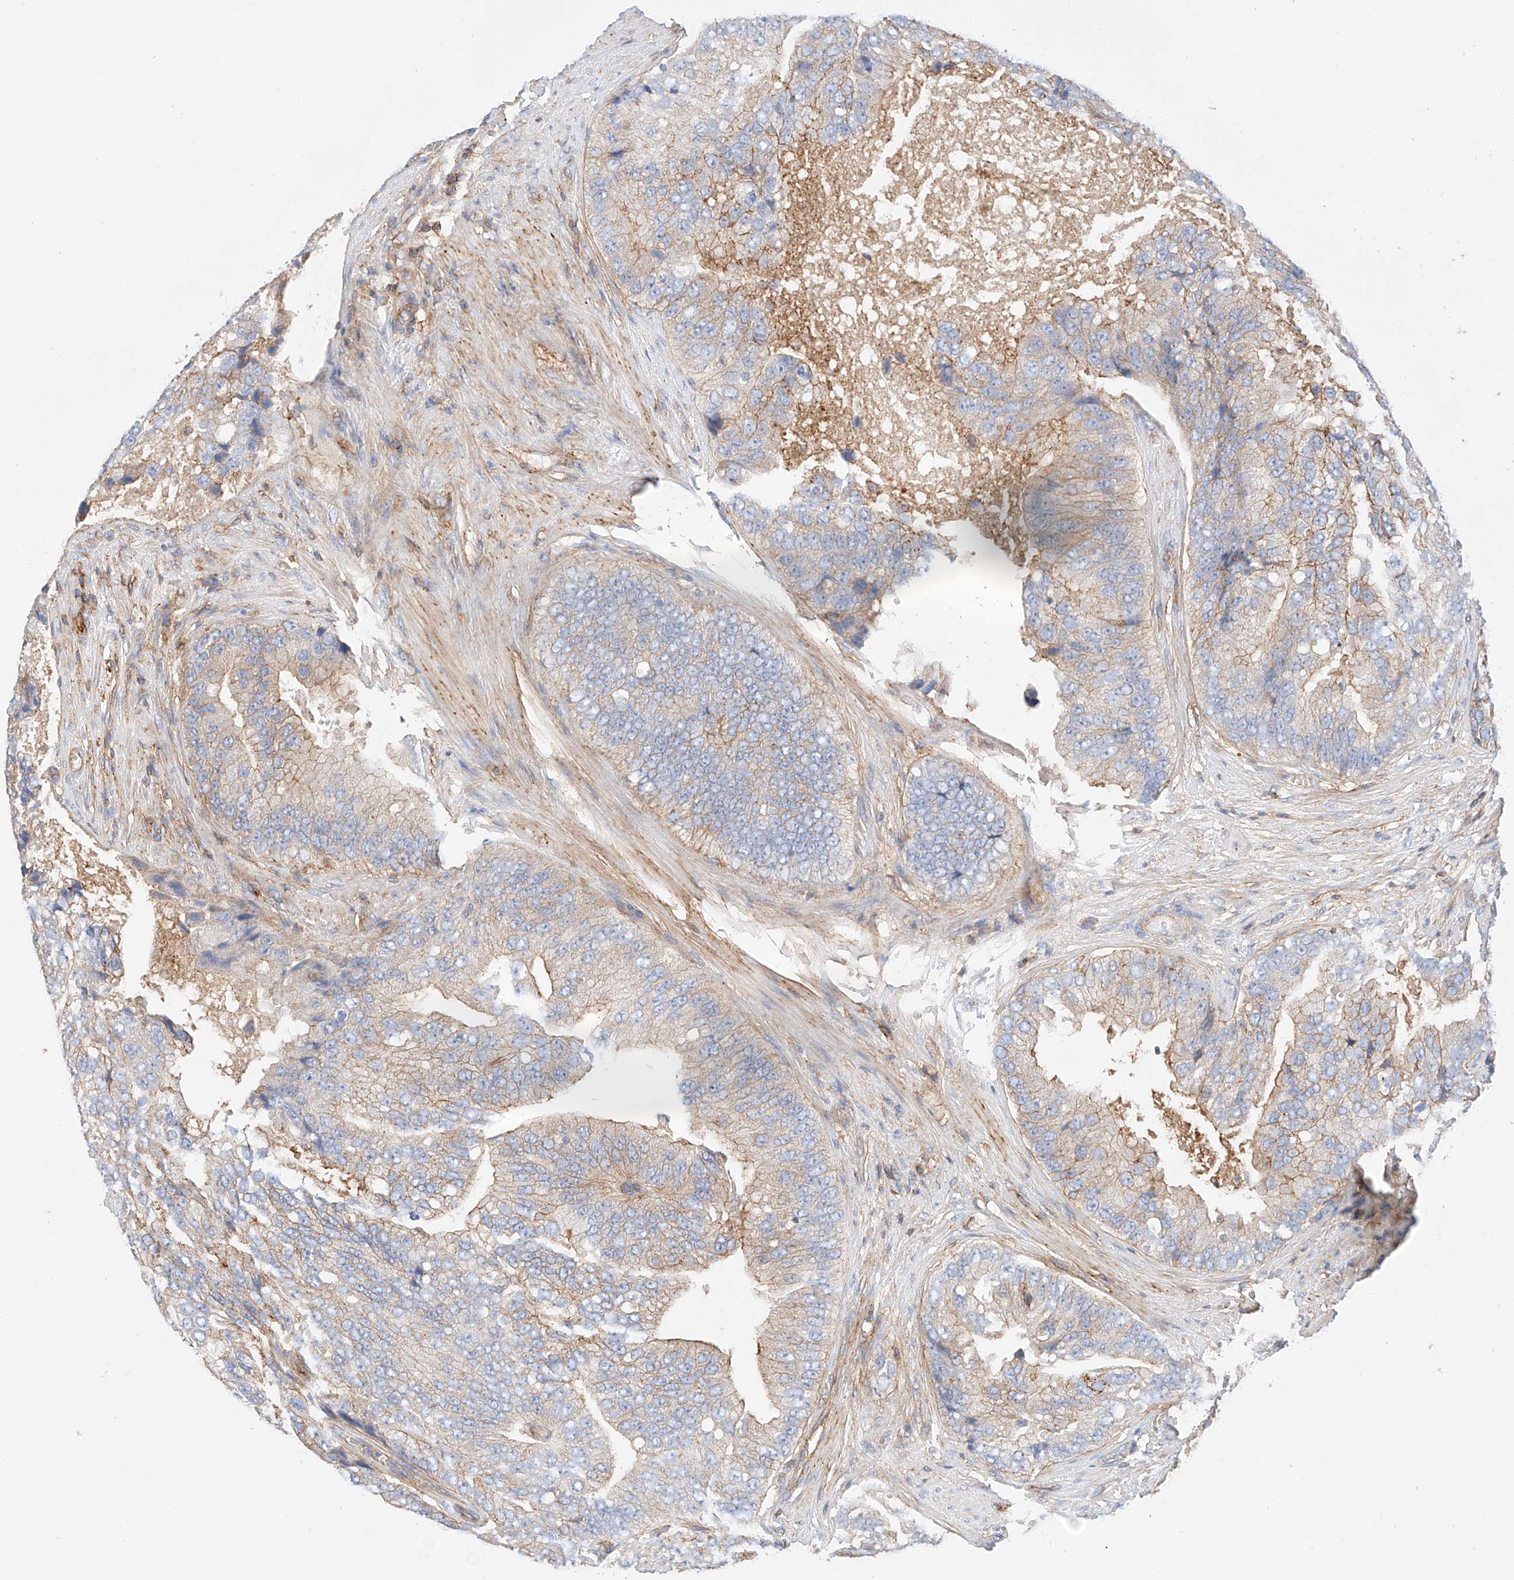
{"staining": {"intensity": "moderate", "quantity": "<25%", "location": "cytoplasmic/membranous"}, "tissue": "prostate cancer", "cell_type": "Tumor cells", "image_type": "cancer", "snomed": [{"axis": "morphology", "description": "Adenocarcinoma, High grade"}, {"axis": "topography", "description": "Prostate"}], "caption": "Prostate cancer (high-grade adenocarcinoma) stained with immunohistochemistry (IHC) reveals moderate cytoplasmic/membranous staining in about <25% of tumor cells. Ihc stains the protein in brown and the nuclei are stained blue.", "gene": "HAUS4", "patient": {"sex": "male", "age": 70}}